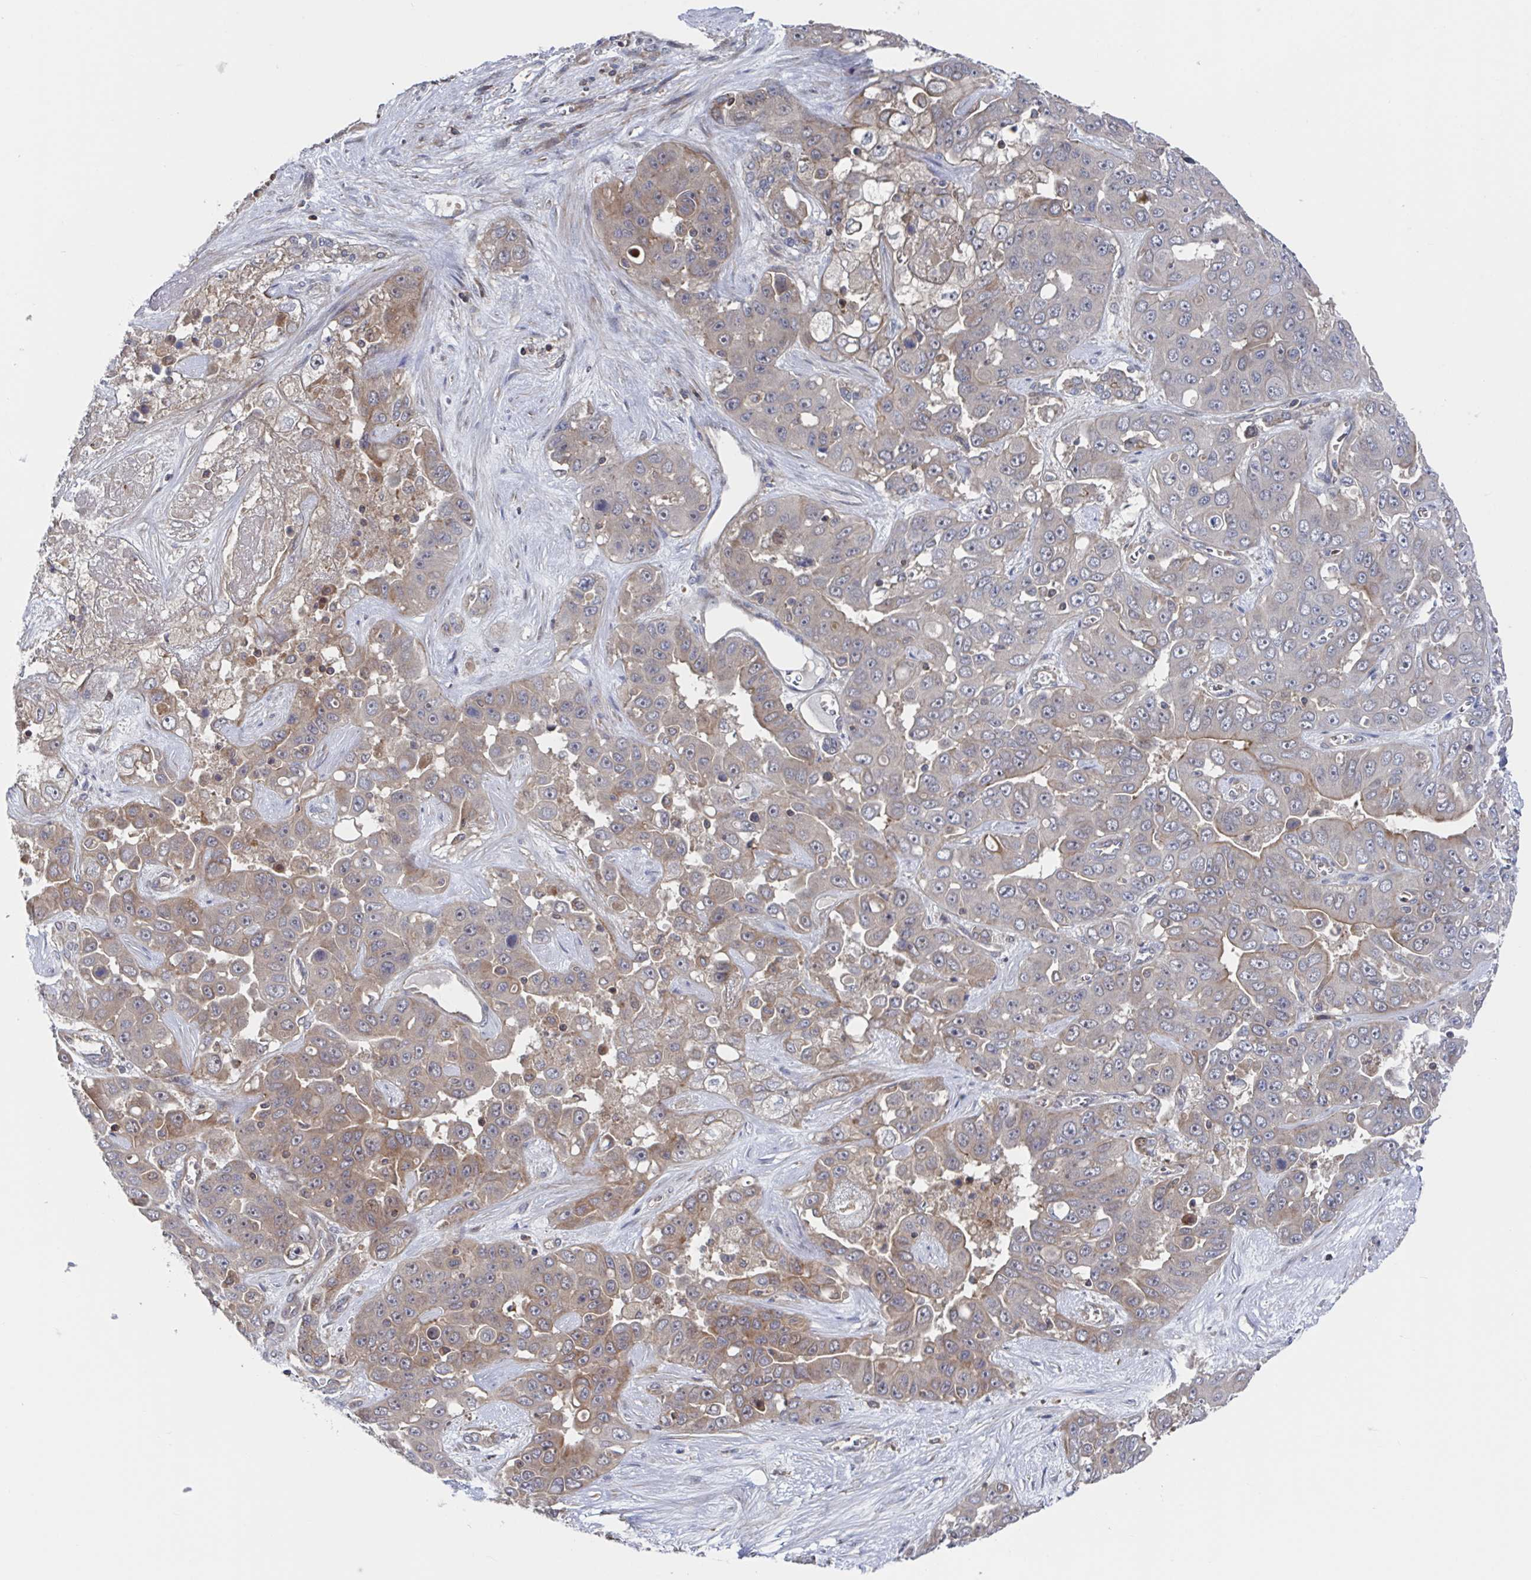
{"staining": {"intensity": "weak", "quantity": "<25%", "location": "cytoplasmic/membranous"}, "tissue": "liver cancer", "cell_type": "Tumor cells", "image_type": "cancer", "snomed": [{"axis": "morphology", "description": "Cholangiocarcinoma"}, {"axis": "topography", "description": "Liver"}], "caption": "Tumor cells are negative for protein expression in human liver cancer. (DAB immunohistochemistry, high magnification).", "gene": "DHRS12", "patient": {"sex": "female", "age": 52}}